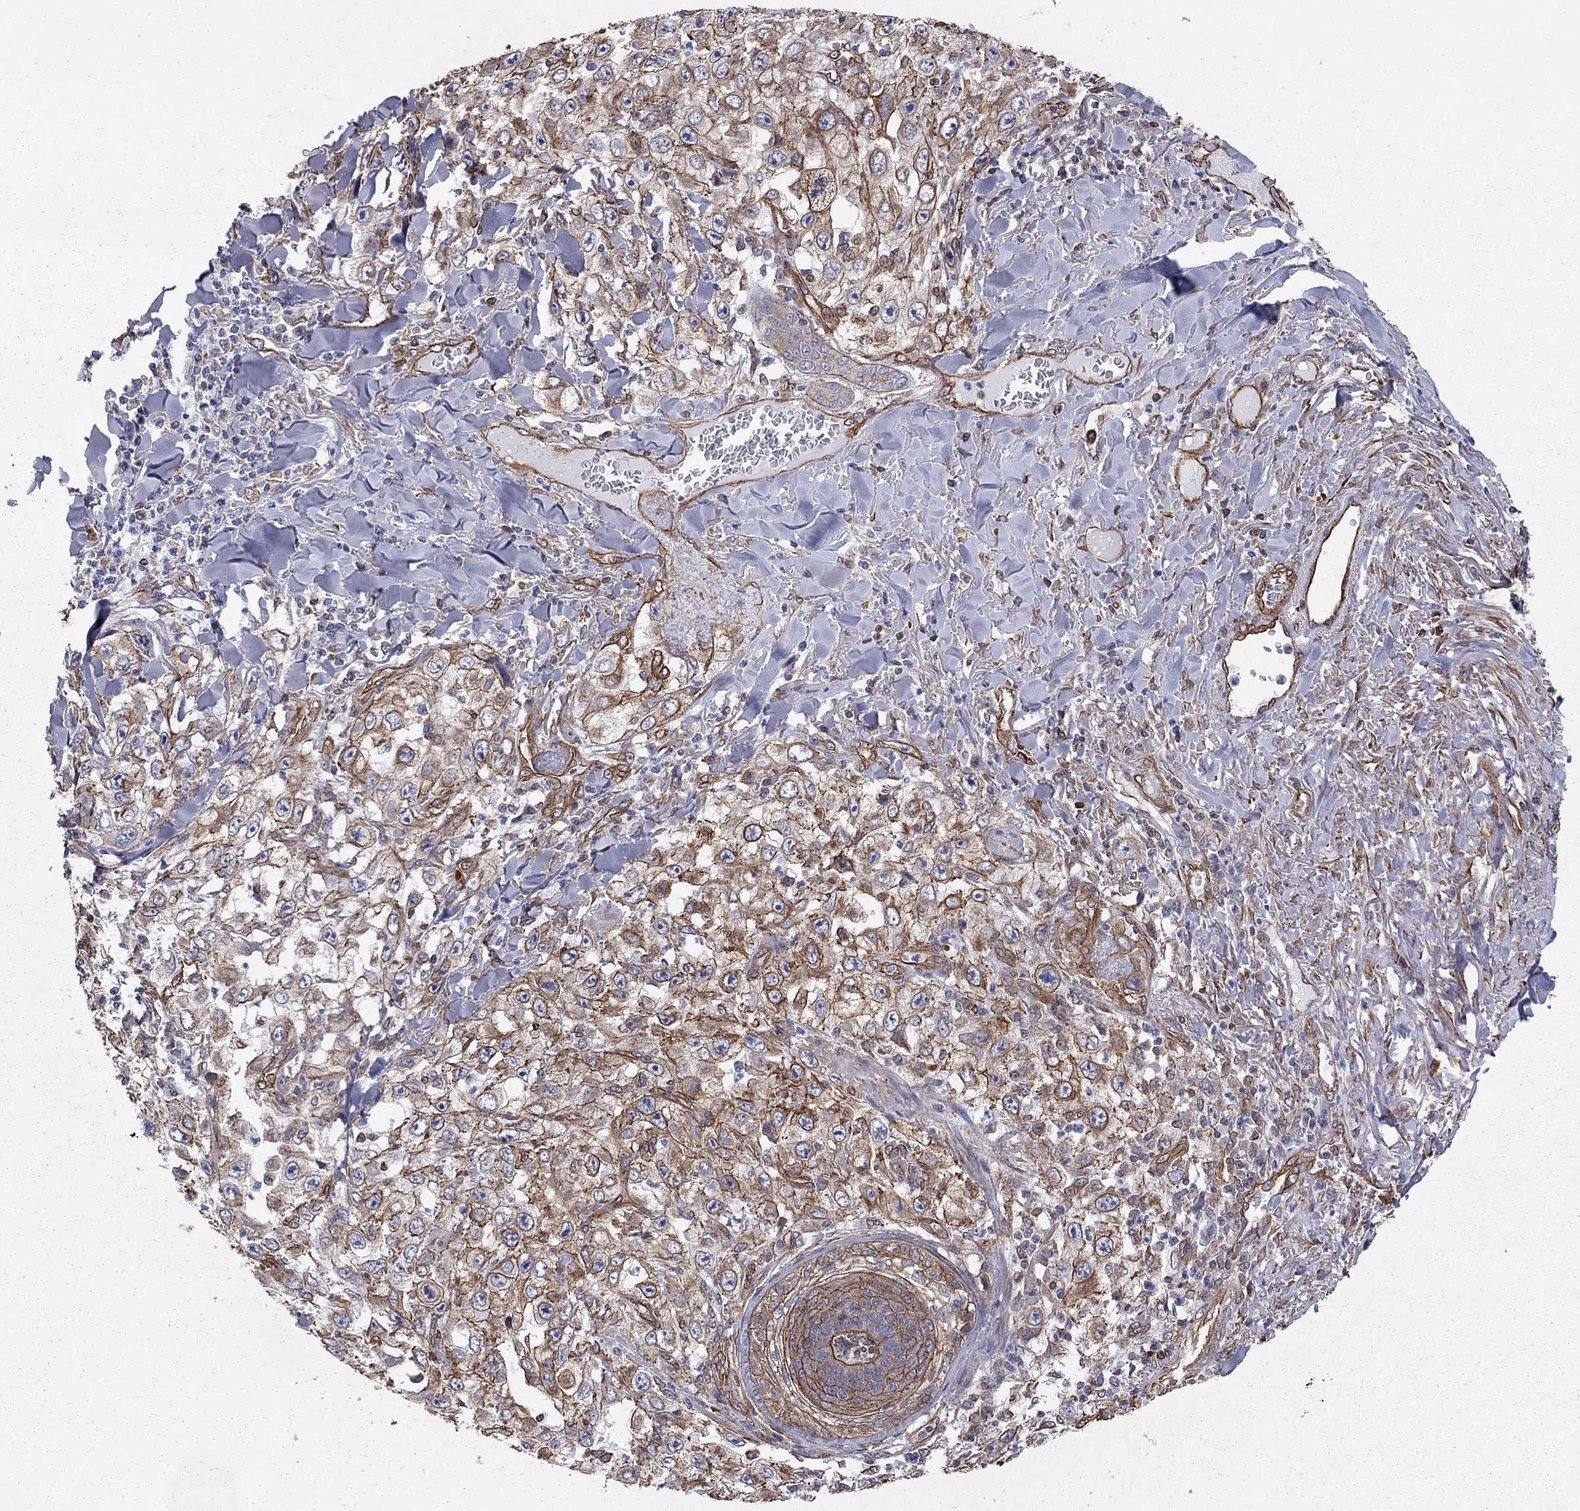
{"staining": {"intensity": "strong", "quantity": "25%-75%", "location": "cytoplasmic/membranous"}, "tissue": "skin cancer", "cell_type": "Tumor cells", "image_type": "cancer", "snomed": [{"axis": "morphology", "description": "Squamous cell carcinoma, NOS"}, {"axis": "topography", "description": "Skin"}], "caption": "Skin cancer tissue shows strong cytoplasmic/membranous positivity in about 25%-75% of tumor cells", "gene": "BICDL2", "patient": {"sex": "male", "age": 82}}